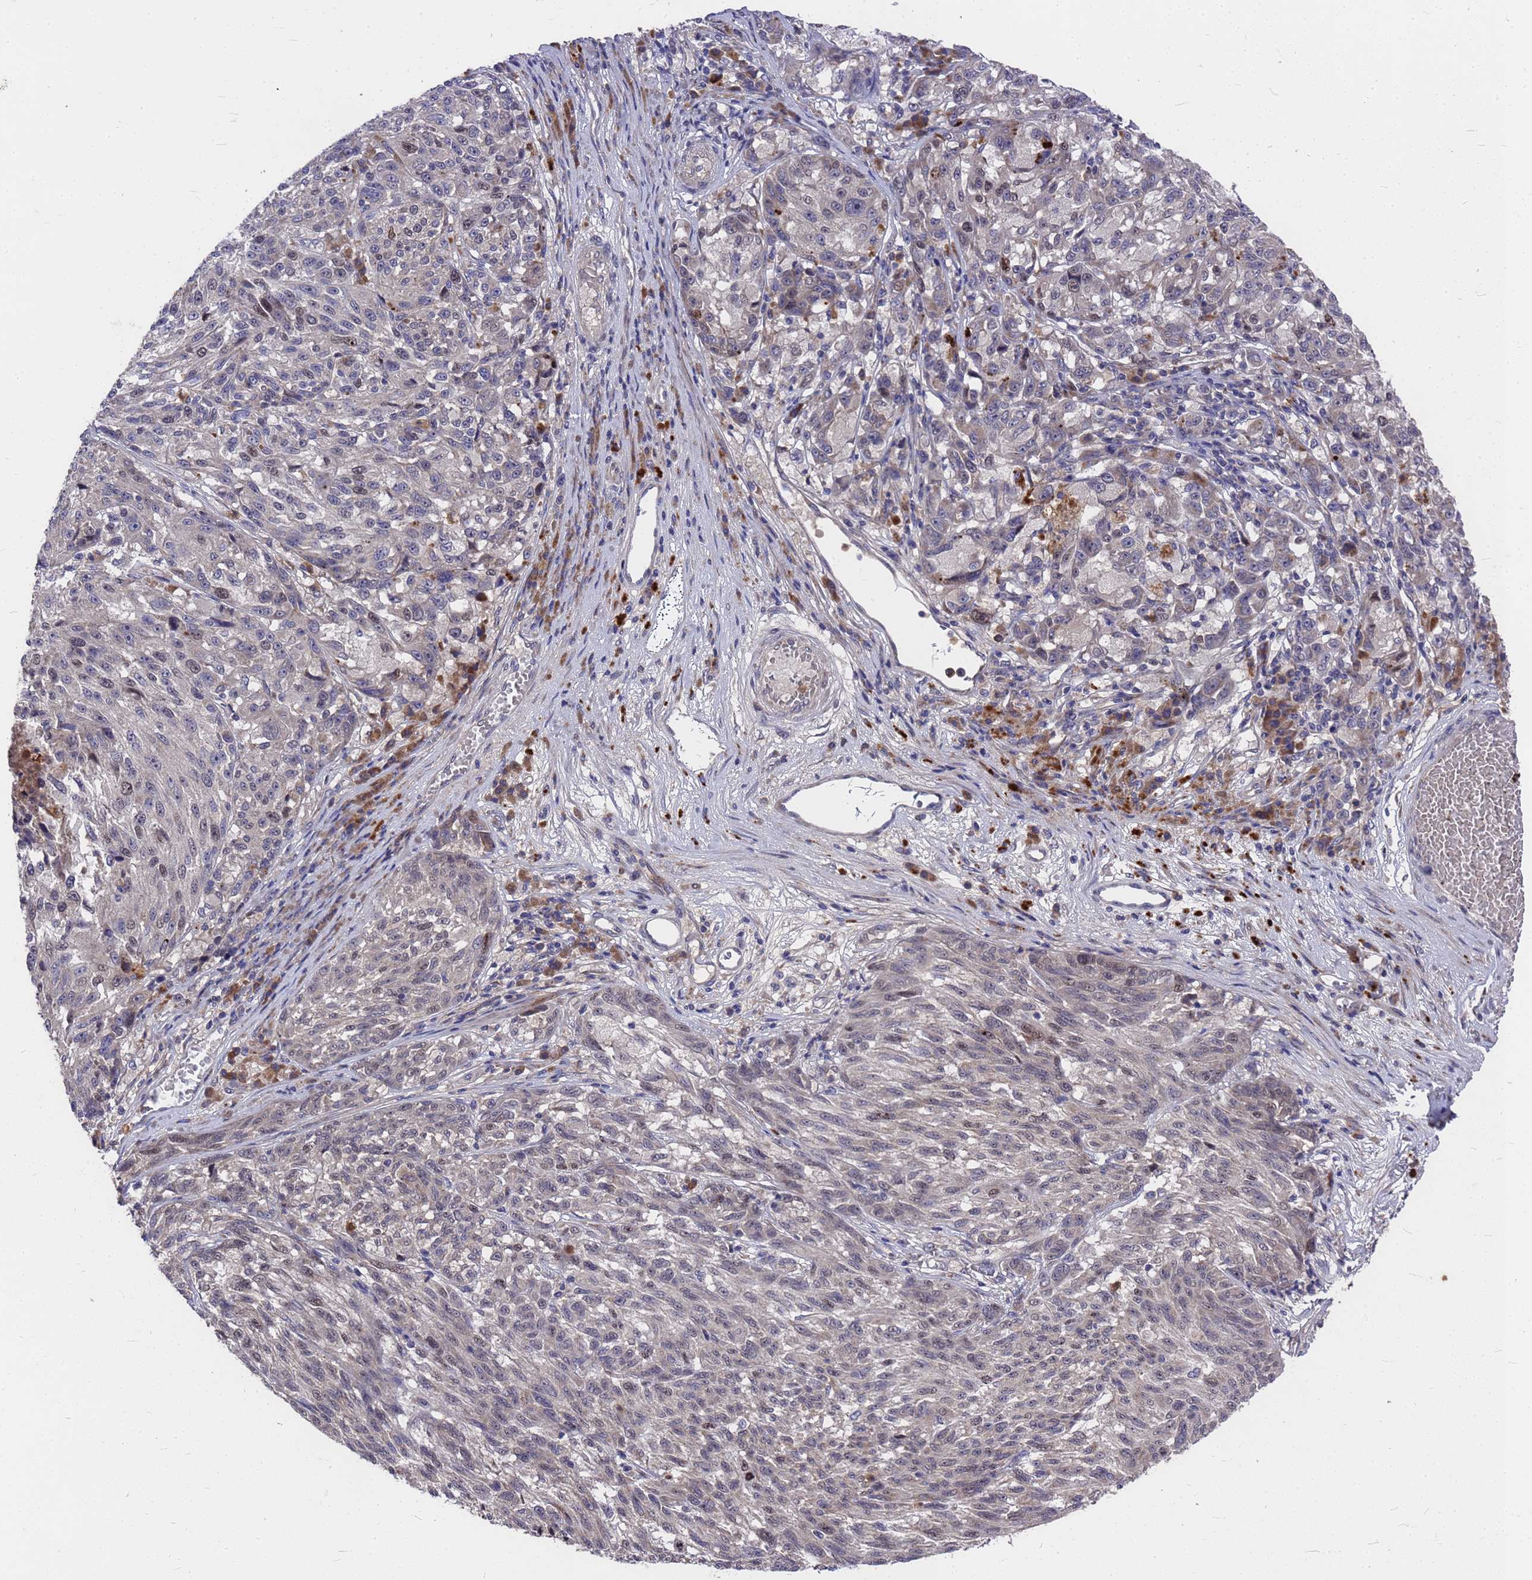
{"staining": {"intensity": "negative", "quantity": "none", "location": "none"}, "tissue": "melanoma", "cell_type": "Tumor cells", "image_type": "cancer", "snomed": [{"axis": "morphology", "description": "Malignant melanoma, NOS"}, {"axis": "topography", "description": "Skin"}], "caption": "DAB immunohistochemical staining of human melanoma shows no significant expression in tumor cells. (DAB immunohistochemistry (IHC) visualized using brightfield microscopy, high magnification).", "gene": "ZNF717", "patient": {"sex": "male", "age": 53}}